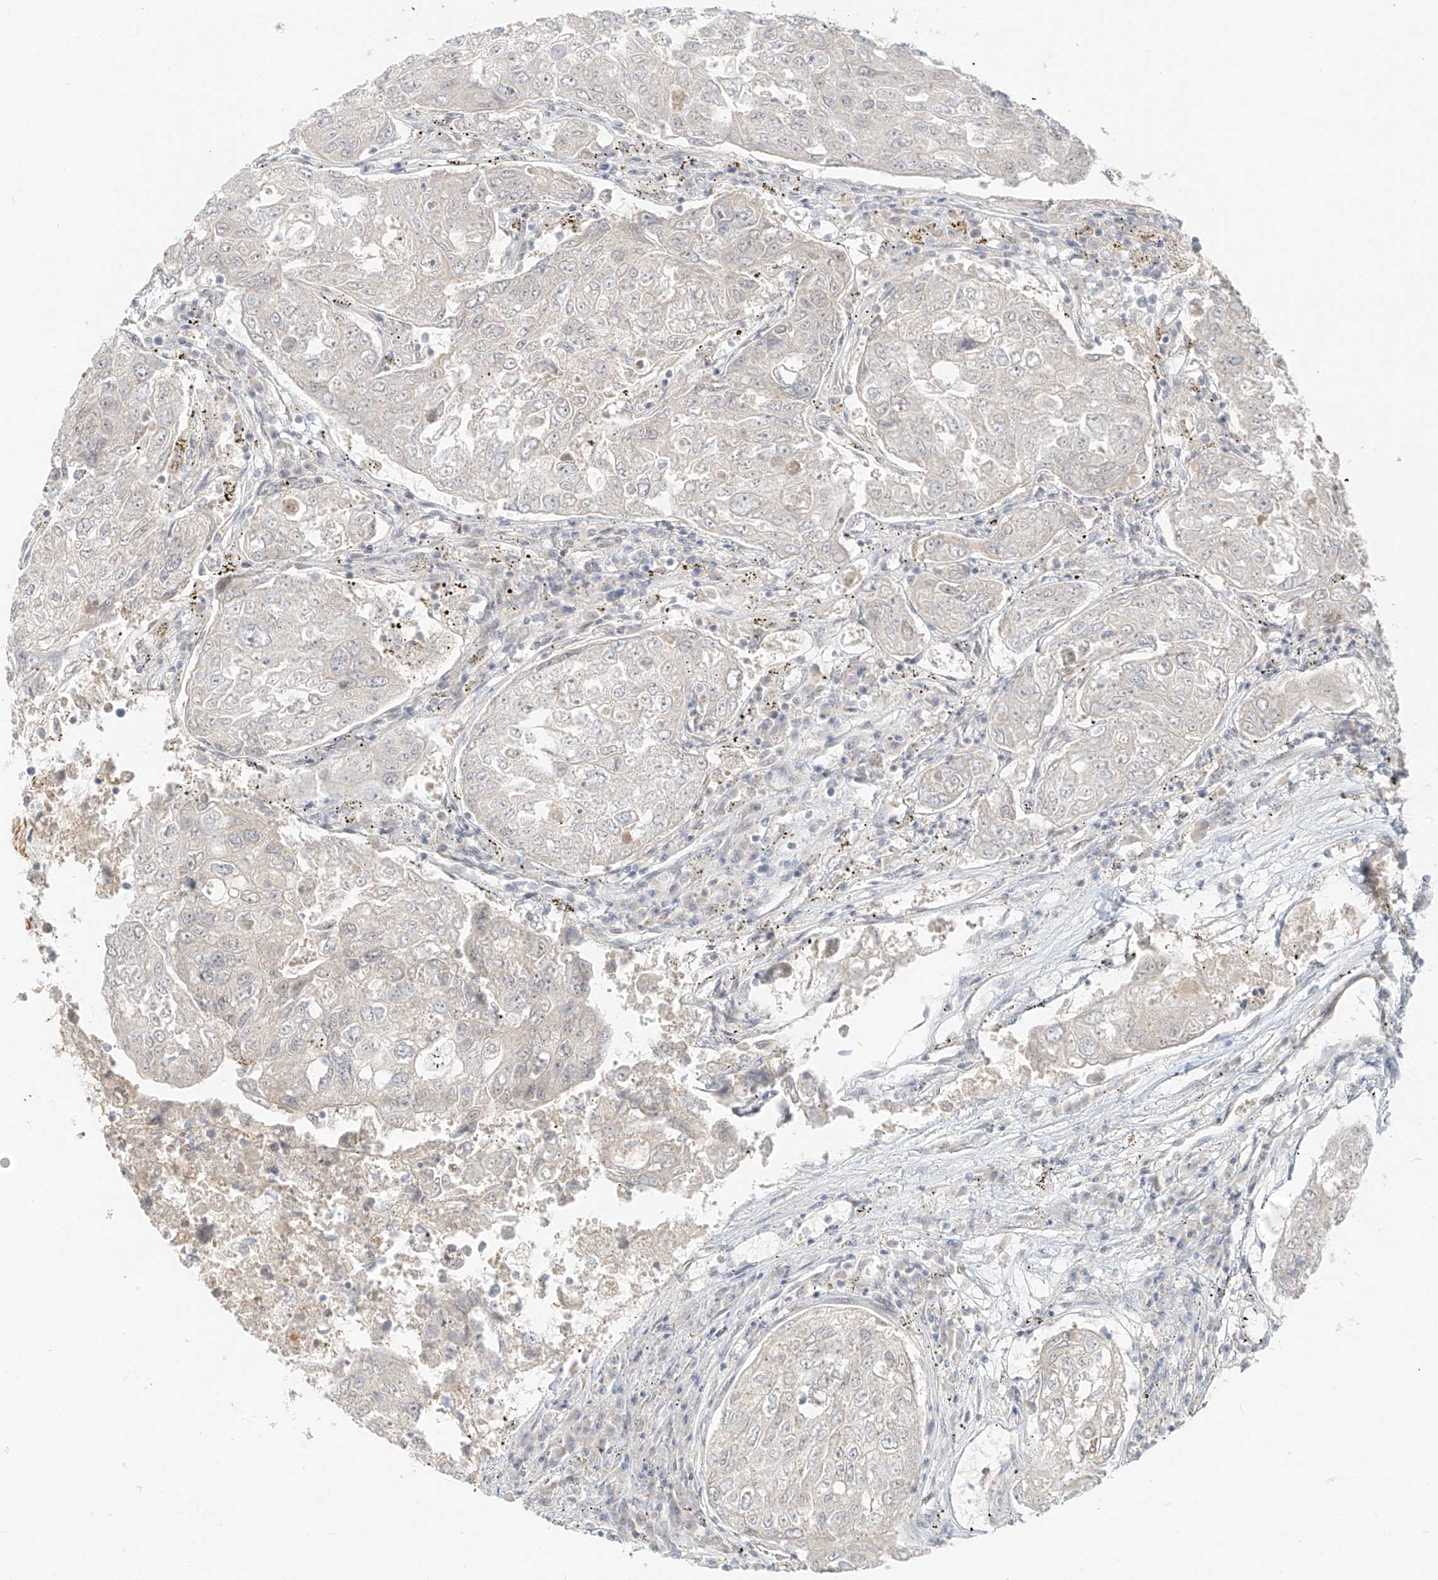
{"staining": {"intensity": "negative", "quantity": "none", "location": "none"}, "tissue": "urothelial cancer", "cell_type": "Tumor cells", "image_type": "cancer", "snomed": [{"axis": "morphology", "description": "Urothelial carcinoma, High grade"}, {"axis": "topography", "description": "Lymph node"}, {"axis": "topography", "description": "Urinary bladder"}], "caption": "DAB (3,3'-diaminobenzidine) immunohistochemical staining of human urothelial cancer reveals no significant positivity in tumor cells.", "gene": "ZNF774", "patient": {"sex": "male", "age": 51}}